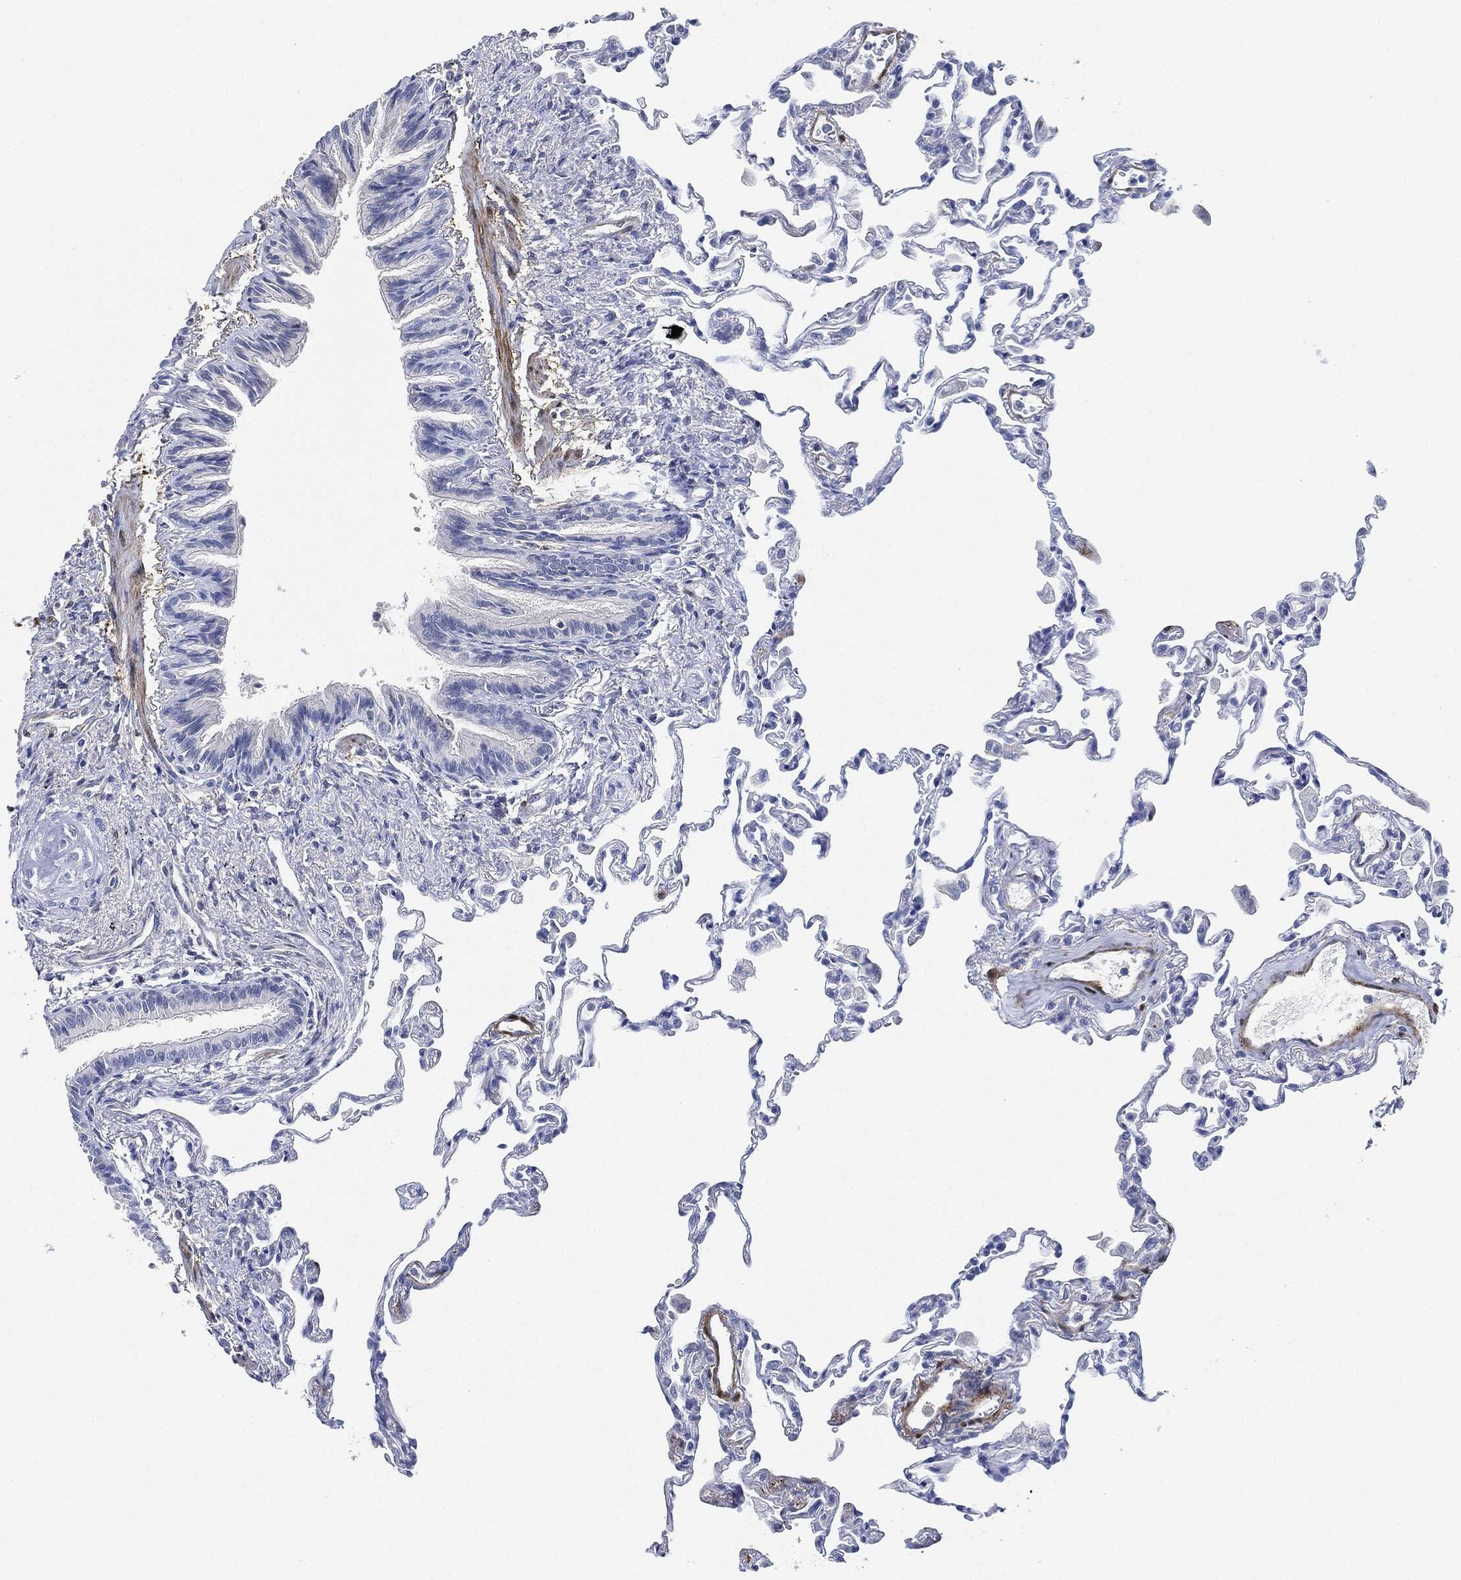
{"staining": {"intensity": "negative", "quantity": "none", "location": "none"}, "tissue": "lung", "cell_type": "Alveolar cells", "image_type": "normal", "snomed": [{"axis": "morphology", "description": "Normal tissue, NOS"}, {"axis": "topography", "description": "Lung"}], "caption": "High magnification brightfield microscopy of normal lung stained with DAB (brown) and counterstained with hematoxylin (blue): alveolar cells show no significant expression.", "gene": "TAGLN", "patient": {"sex": "female", "age": 57}}